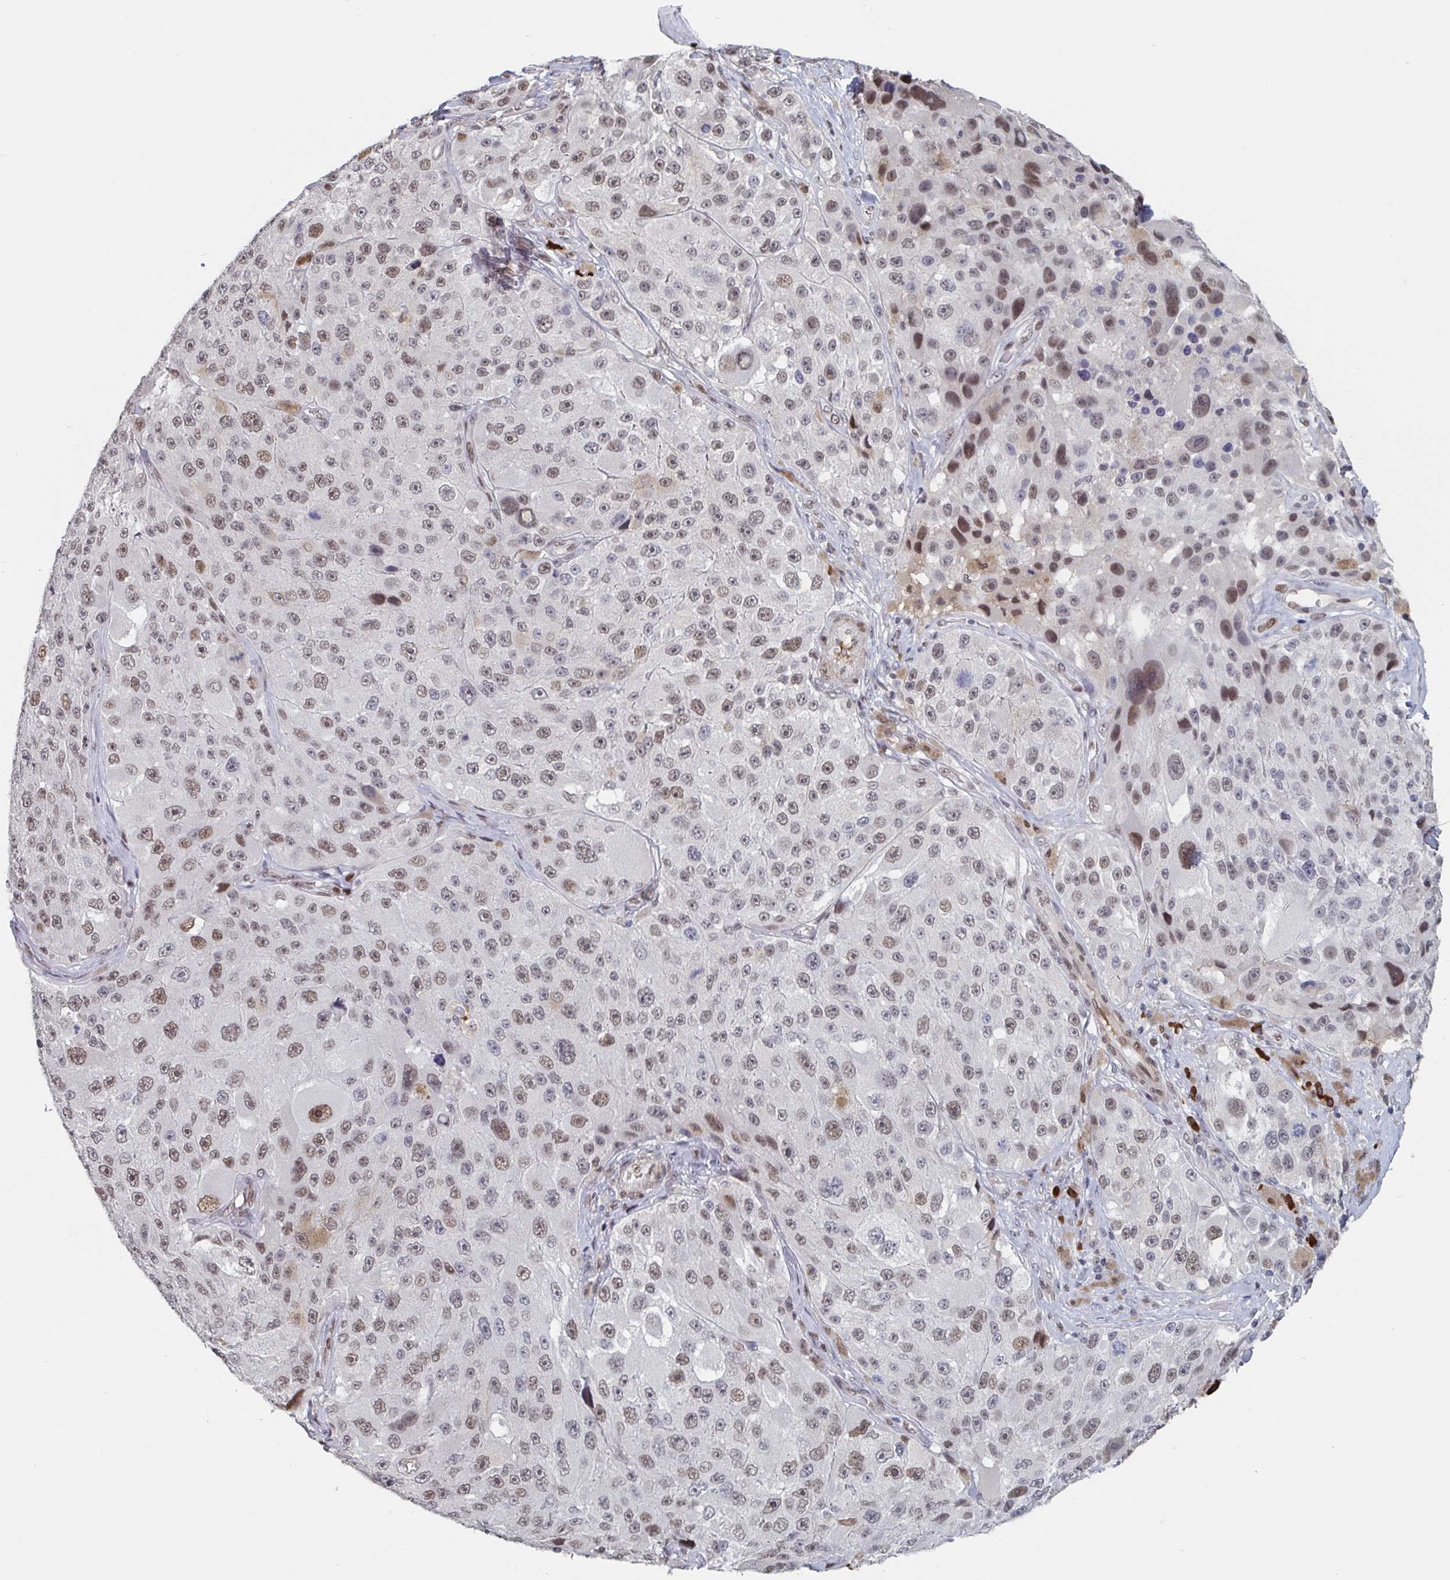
{"staining": {"intensity": "moderate", "quantity": ">75%", "location": "nuclear"}, "tissue": "melanoma", "cell_type": "Tumor cells", "image_type": "cancer", "snomed": [{"axis": "morphology", "description": "Malignant melanoma, Metastatic site"}, {"axis": "topography", "description": "Lymph node"}], "caption": "This is a histology image of IHC staining of melanoma, which shows moderate expression in the nuclear of tumor cells.", "gene": "BCL7B", "patient": {"sex": "male", "age": 62}}